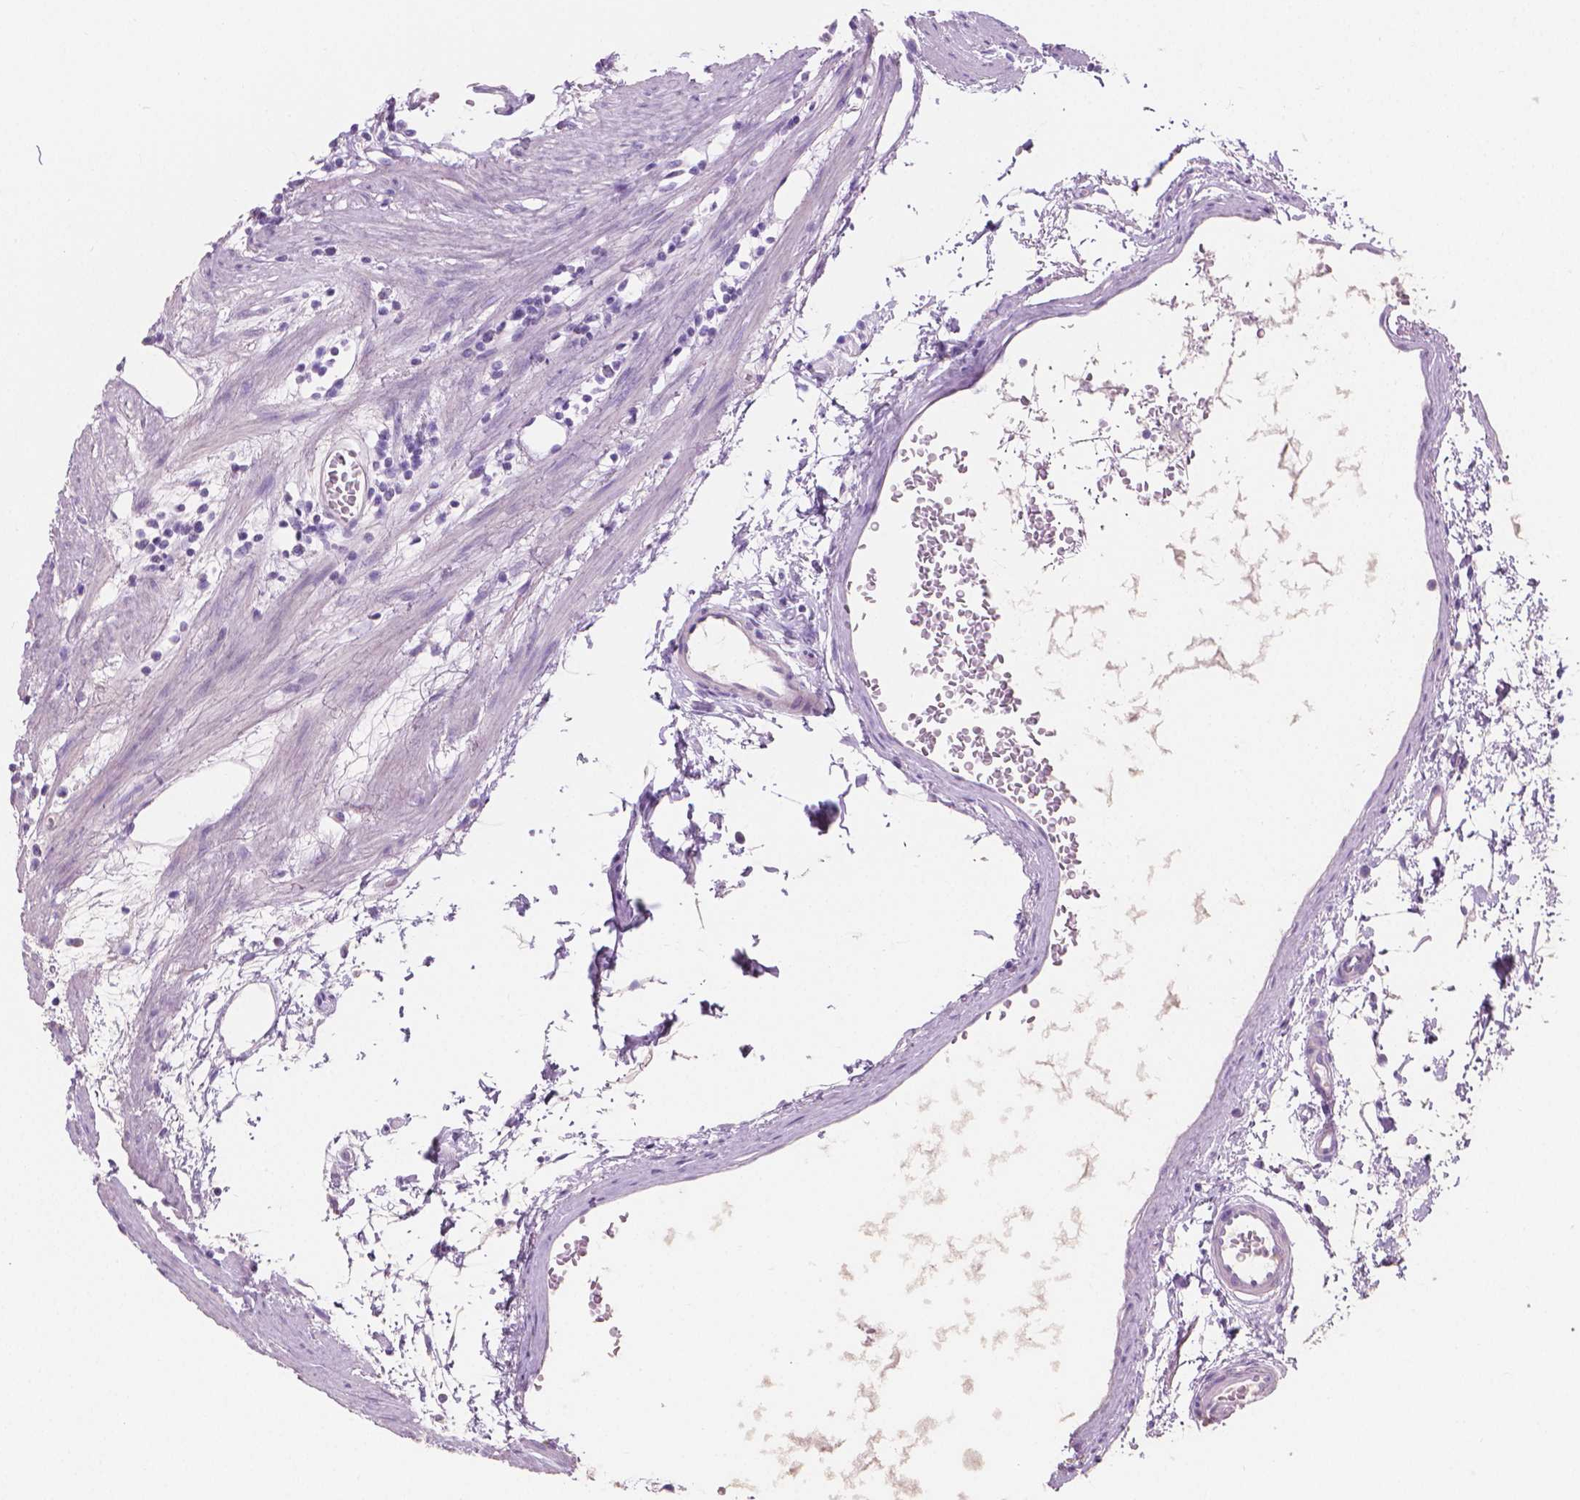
{"staining": {"intensity": "negative", "quantity": "none", "location": "none"}, "tissue": "stomach", "cell_type": "Glandular cells", "image_type": "normal", "snomed": [{"axis": "morphology", "description": "Normal tissue, NOS"}, {"axis": "topography", "description": "Stomach"}], "caption": "High power microscopy photomicrograph of an IHC histopathology image of benign stomach, revealing no significant positivity in glandular cells.", "gene": "CABCOCO1", "patient": {"sex": "male", "age": 55}}